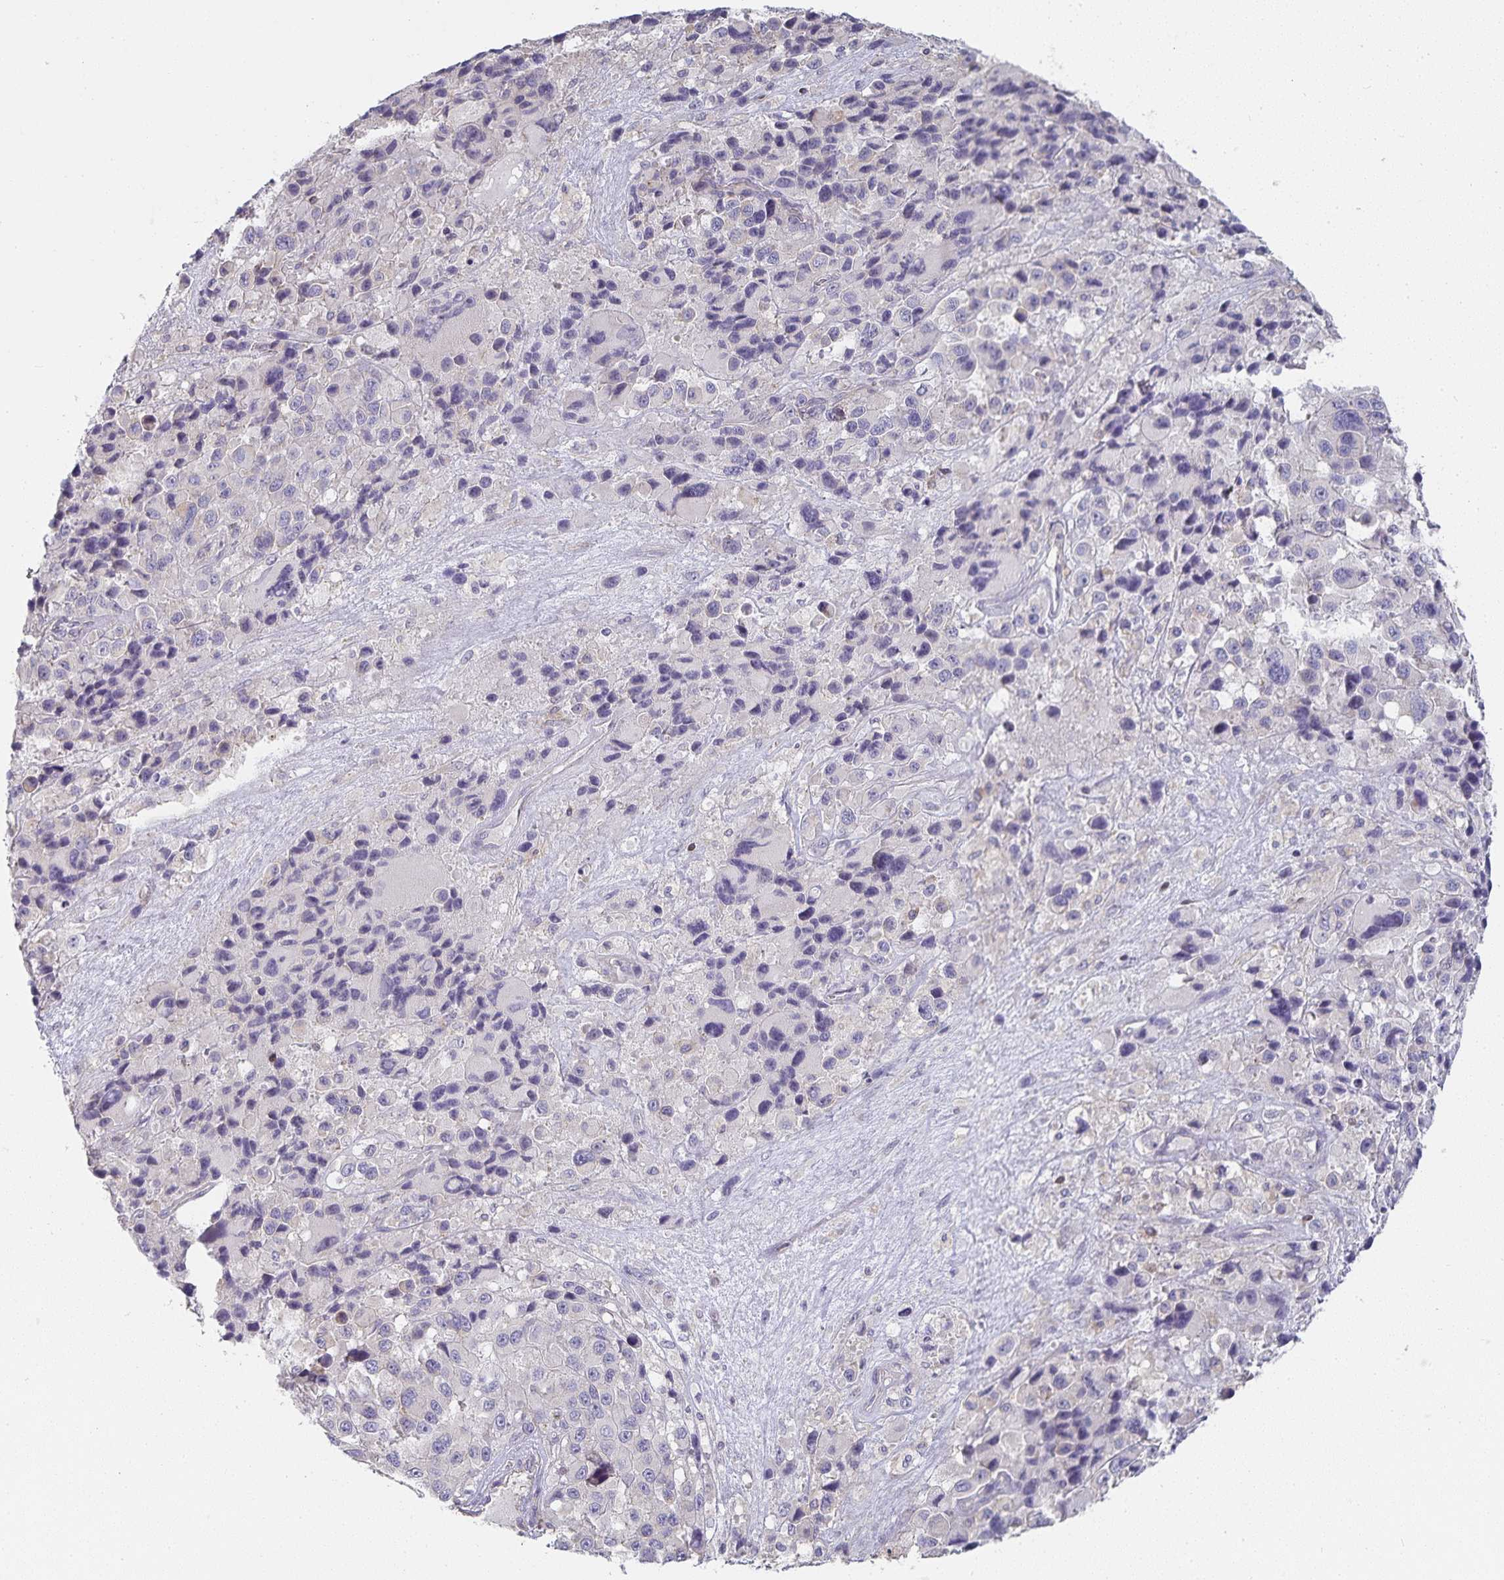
{"staining": {"intensity": "negative", "quantity": "none", "location": "none"}, "tissue": "melanoma", "cell_type": "Tumor cells", "image_type": "cancer", "snomed": [{"axis": "morphology", "description": "Malignant melanoma, Metastatic site"}, {"axis": "topography", "description": "Lymph node"}], "caption": "Immunohistochemical staining of human malignant melanoma (metastatic site) exhibits no significant expression in tumor cells. (Stains: DAB IHC with hematoxylin counter stain, Microscopy: brightfield microscopy at high magnification).", "gene": "GATA3", "patient": {"sex": "female", "age": 65}}